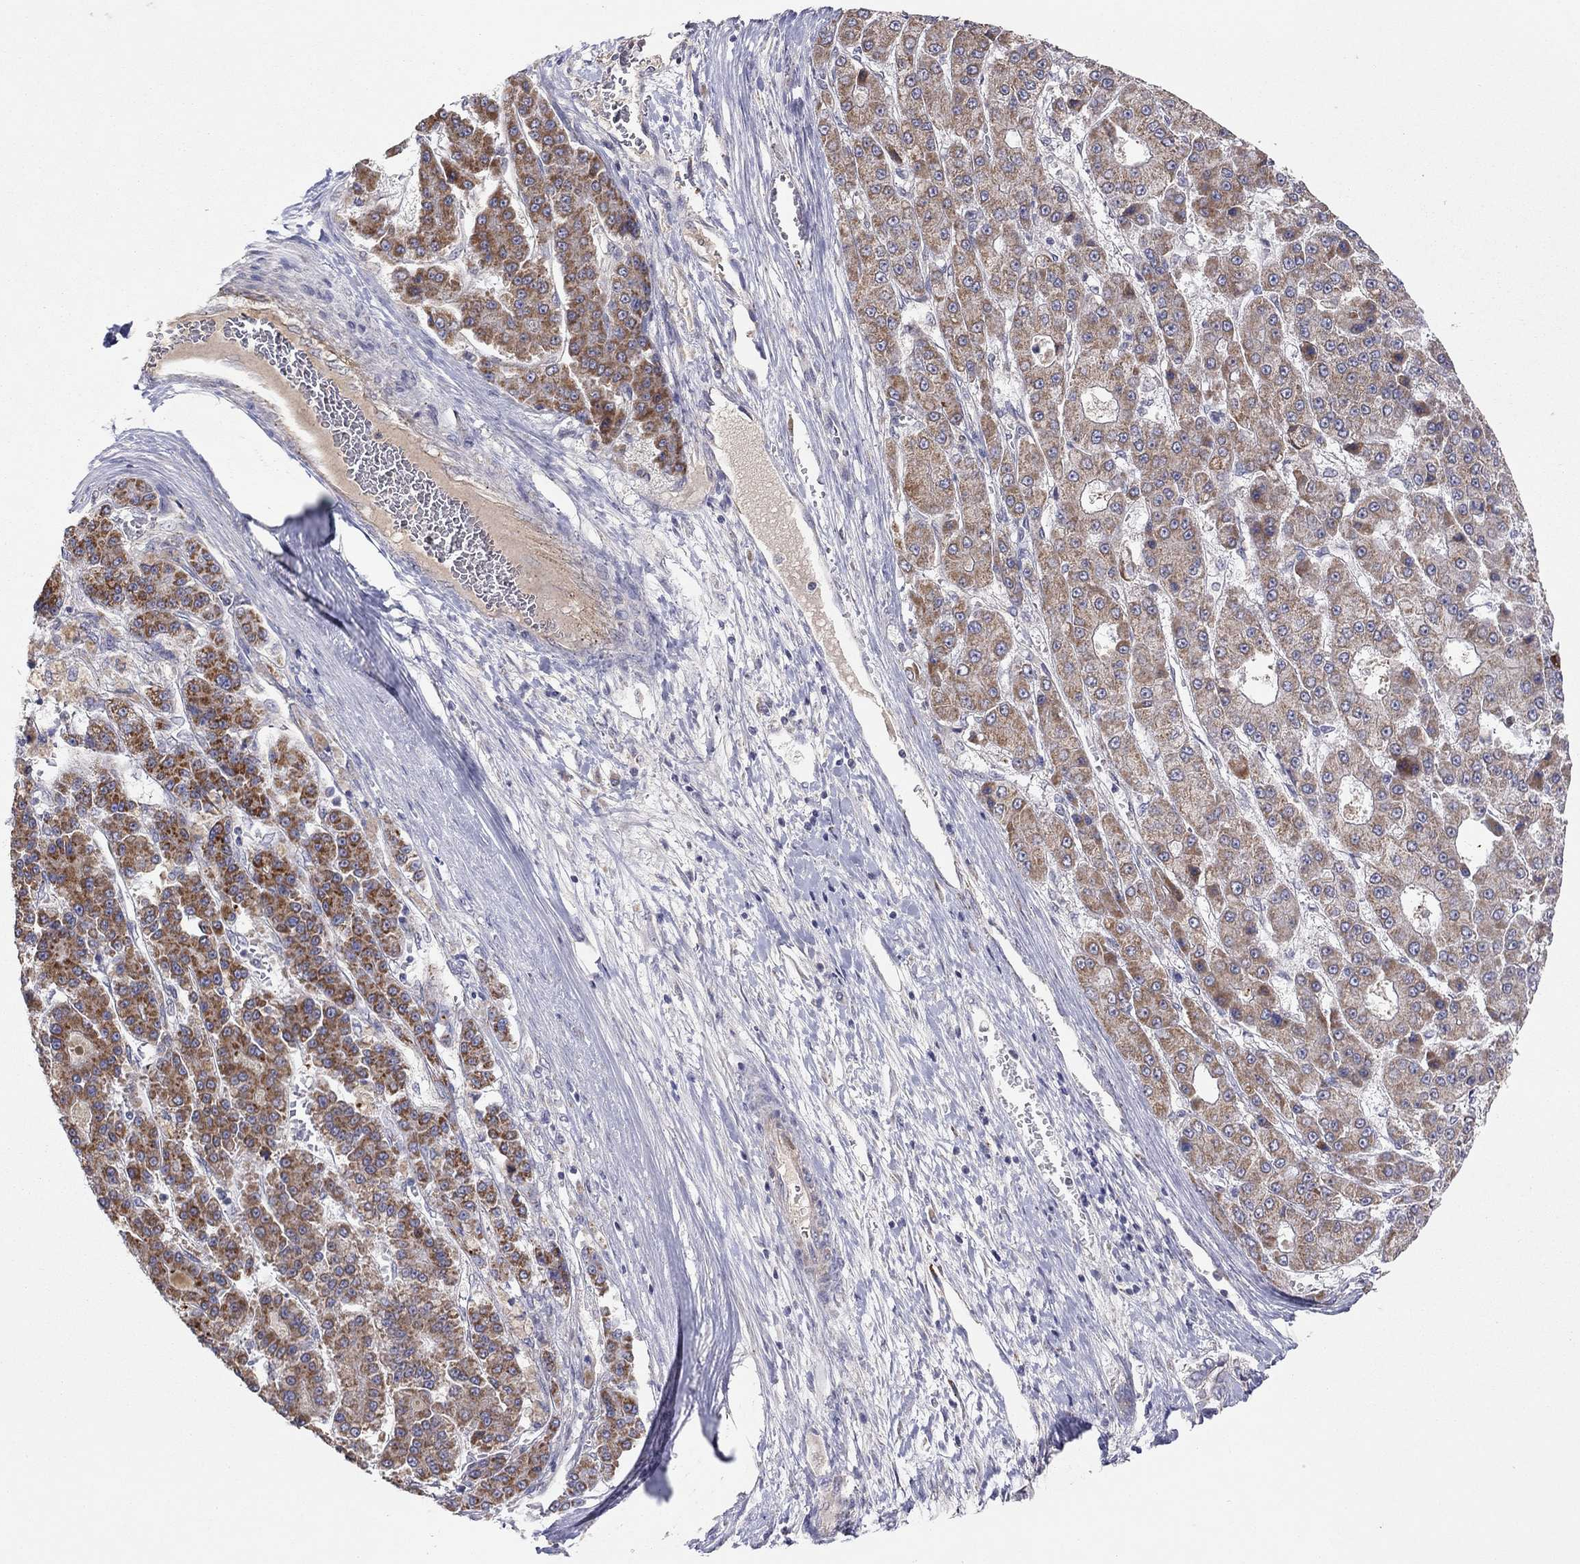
{"staining": {"intensity": "strong", "quantity": "25%-75%", "location": "cytoplasmic/membranous"}, "tissue": "liver cancer", "cell_type": "Tumor cells", "image_type": "cancer", "snomed": [{"axis": "morphology", "description": "Carcinoma, Hepatocellular, NOS"}, {"axis": "topography", "description": "Liver"}], "caption": "This histopathology image displays liver hepatocellular carcinoma stained with immunohistochemistry to label a protein in brown. The cytoplasmic/membranous of tumor cells show strong positivity for the protein. Nuclei are counter-stained blue.", "gene": "CRACDL", "patient": {"sex": "male", "age": 70}}